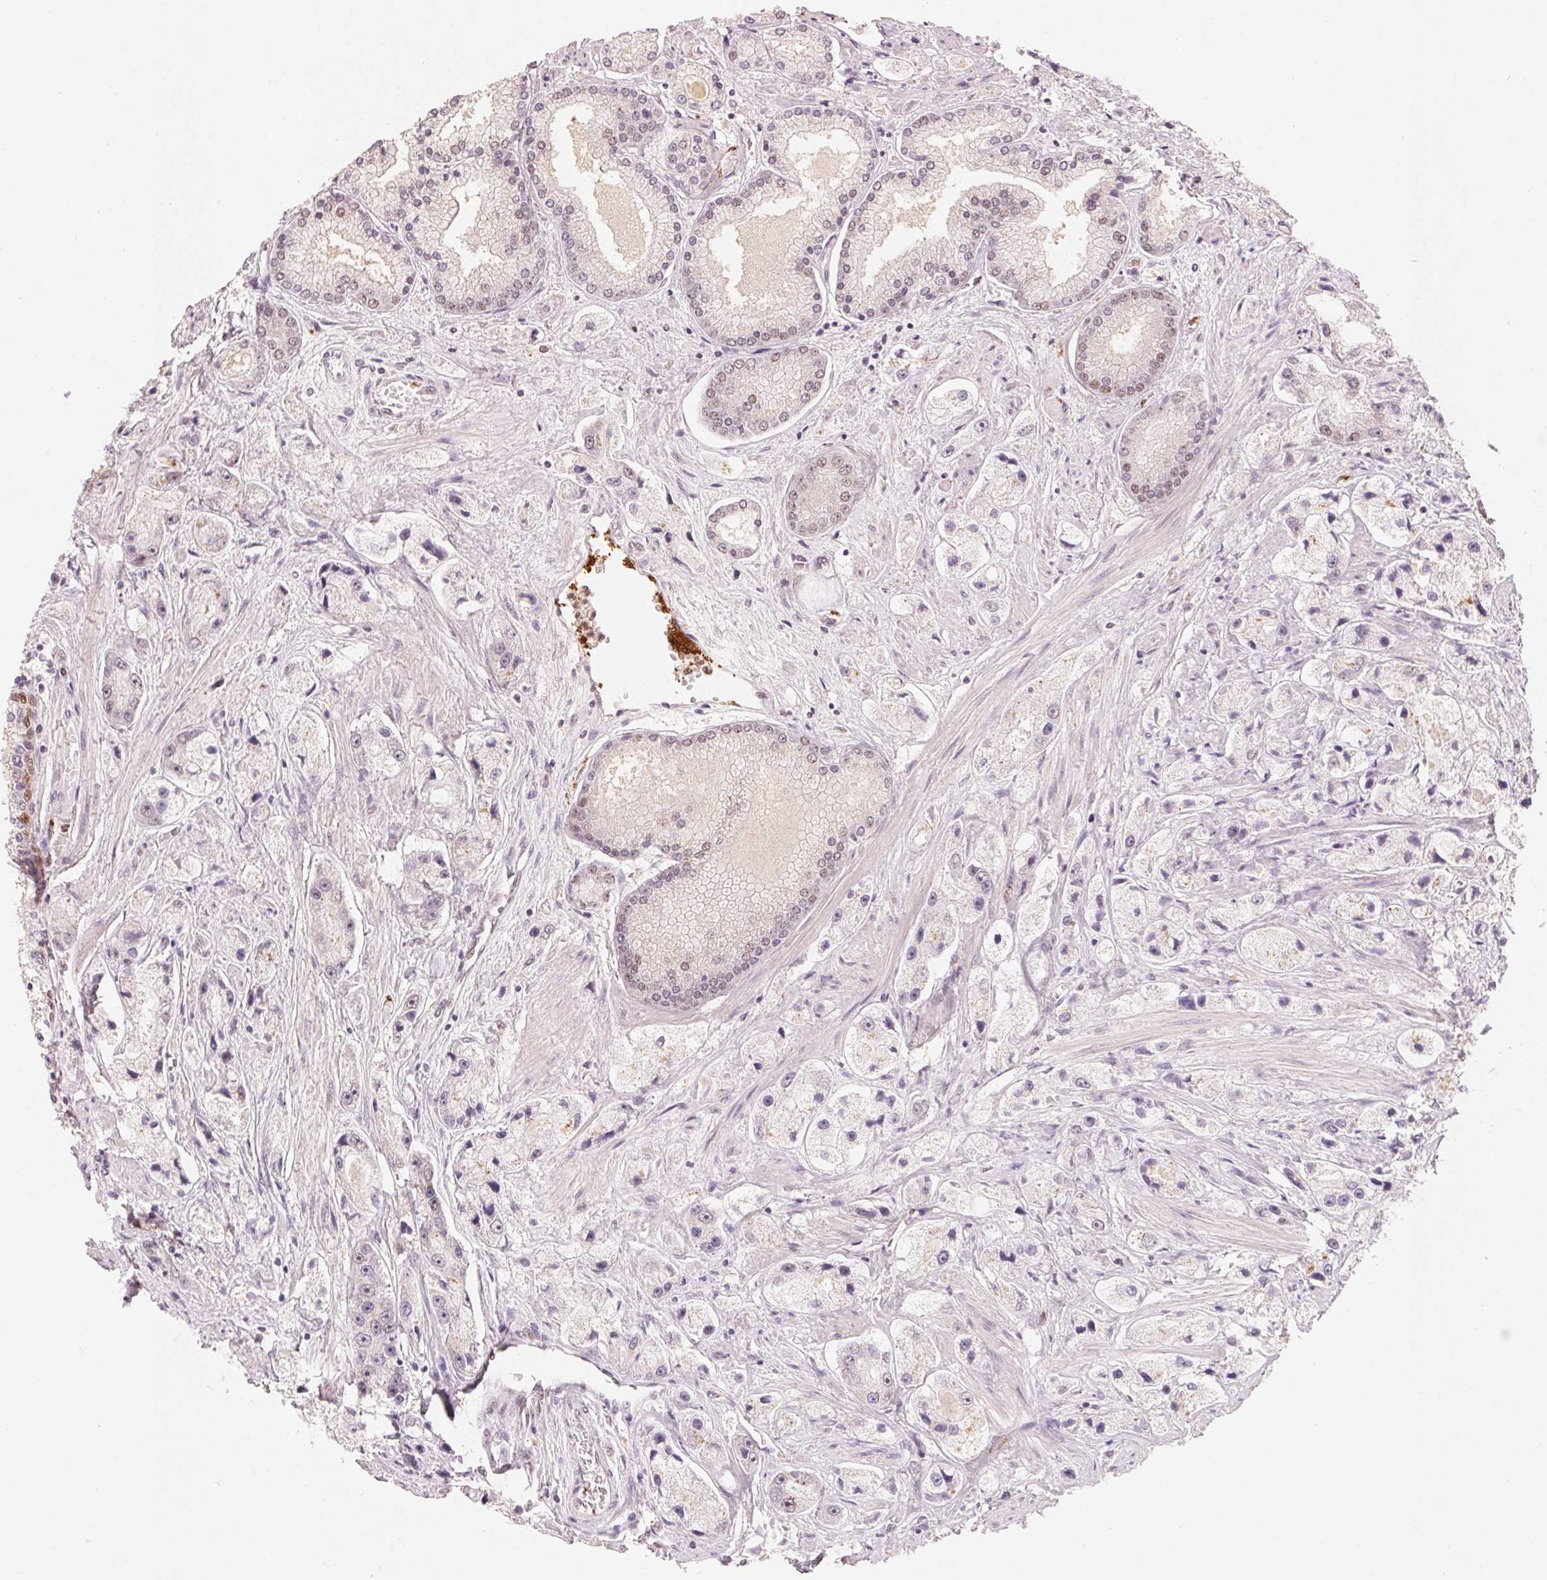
{"staining": {"intensity": "weak", "quantity": "25%-75%", "location": "nuclear"}, "tissue": "prostate cancer", "cell_type": "Tumor cells", "image_type": "cancer", "snomed": [{"axis": "morphology", "description": "Adenocarcinoma, High grade"}, {"axis": "topography", "description": "Prostate"}], "caption": "High-grade adenocarcinoma (prostate) stained with IHC reveals weak nuclear positivity in approximately 25%-75% of tumor cells. (Stains: DAB in brown, nuclei in blue, Microscopy: brightfield microscopy at high magnification).", "gene": "ARHGAP22", "patient": {"sex": "male", "age": 67}}